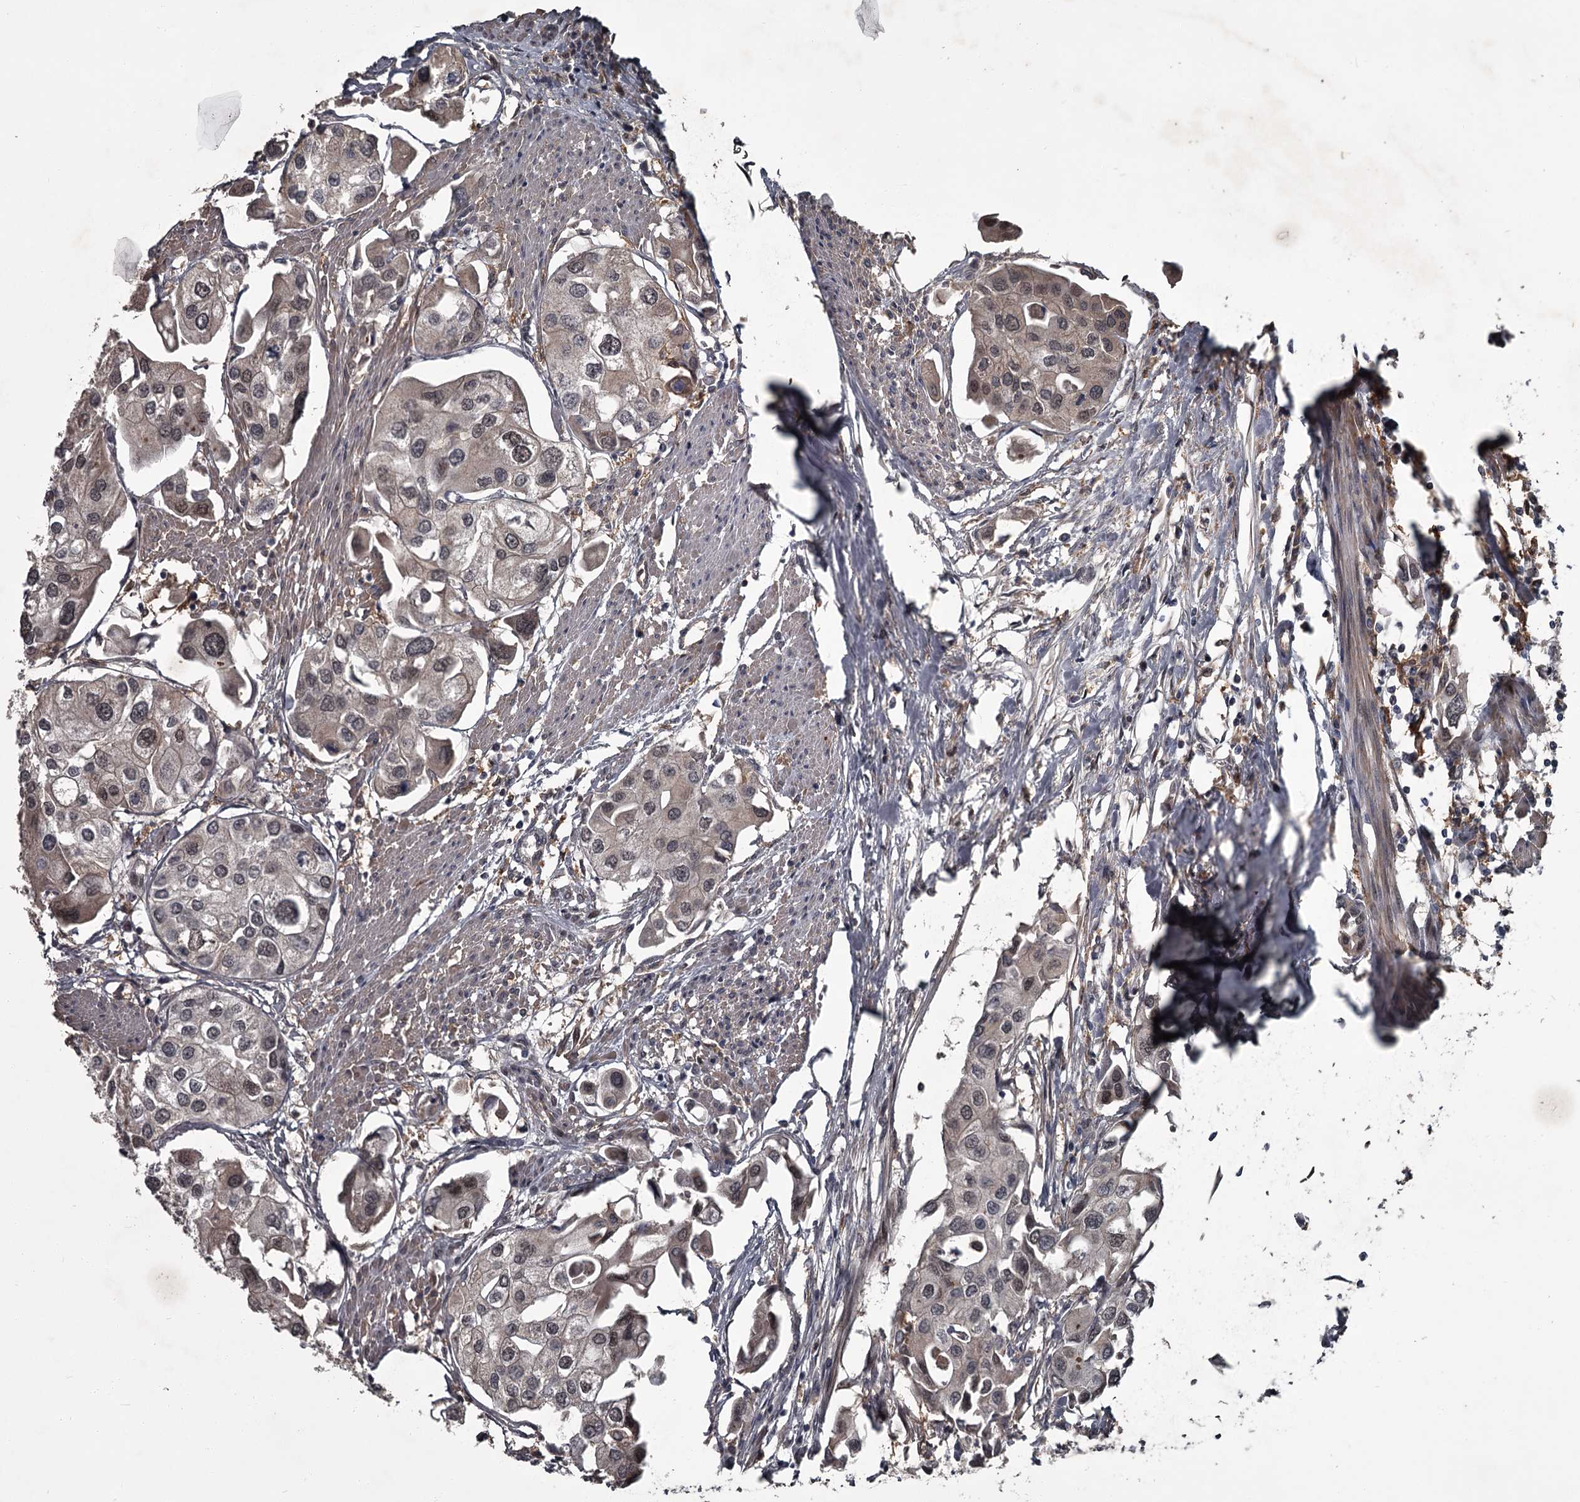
{"staining": {"intensity": "weak", "quantity": "25%-75%", "location": "nuclear"}, "tissue": "urothelial cancer", "cell_type": "Tumor cells", "image_type": "cancer", "snomed": [{"axis": "morphology", "description": "Urothelial carcinoma, High grade"}, {"axis": "topography", "description": "Urinary bladder"}], "caption": "A photomicrograph of human urothelial cancer stained for a protein shows weak nuclear brown staining in tumor cells.", "gene": "FLVCR2", "patient": {"sex": "male", "age": 64}}